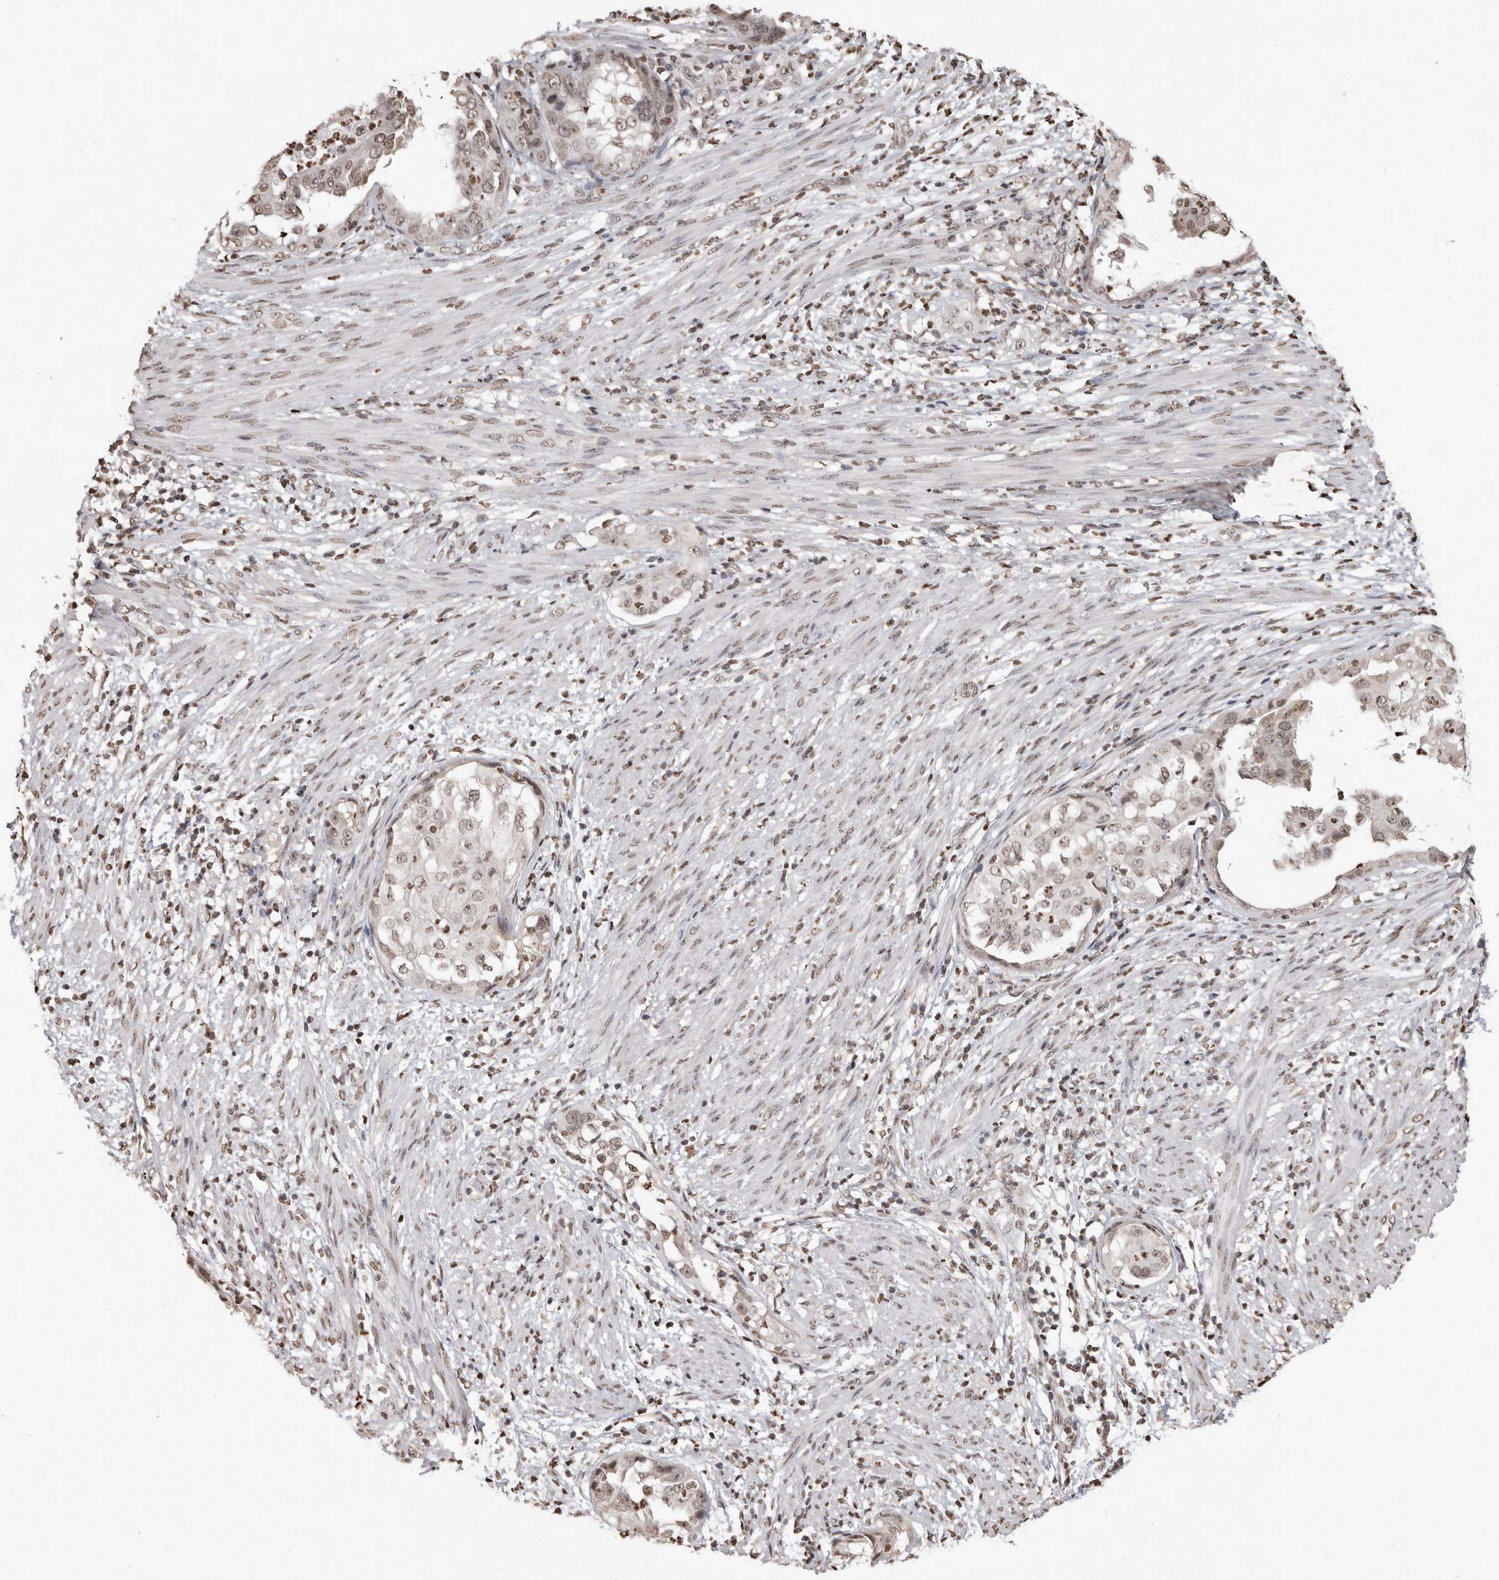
{"staining": {"intensity": "weak", "quantity": "25%-75%", "location": "nuclear"}, "tissue": "endometrial cancer", "cell_type": "Tumor cells", "image_type": "cancer", "snomed": [{"axis": "morphology", "description": "Adenocarcinoma, NOS"}, {"axis": "topography", "description": "Endometrium"}], "caption": "IHC of adenocarcinoma (endometrial) displays low levels of weak nuclear expression in about 25%-75% of tumor cells.", "gene": "WDR45", "patient": {"sex": "female", "age": 85}}